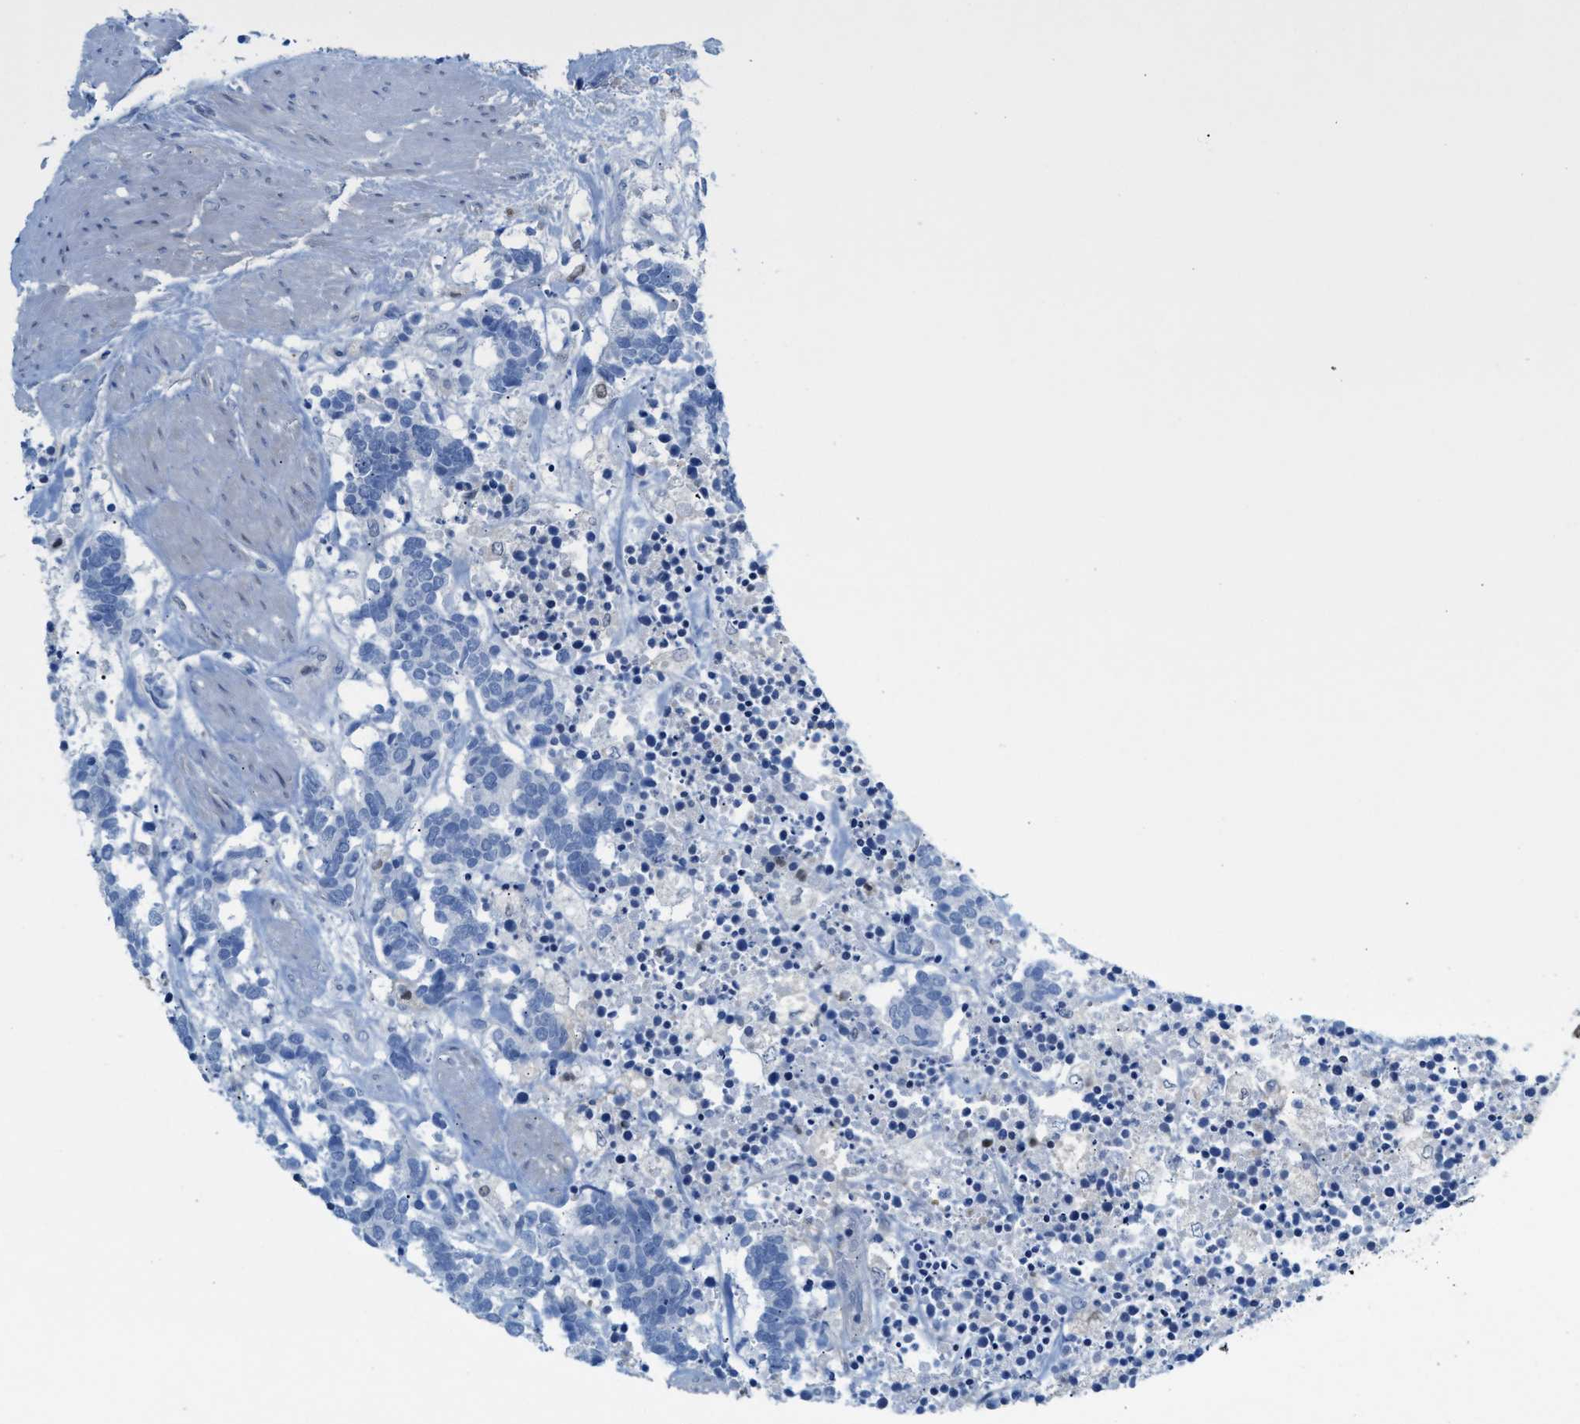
{"staining": {"intensity": "negative", "quantity": "none", "location": "none"}, "tissue": "carcinoid", "cell_type": "Tumor cells", "image_type": "cancer", "snomed": [{"axis": "morphology", "description": "Carcinoma, NOS"}, {"axis": "morphology", "description": "Carcinoid, malignant, NOS"}, {"axis": "topography", "description": "Urinary bladder"}], "caption": "The immunohistochemistry (IHC) photomicrograph has no significant expression in tumor cells of carcinoid tissue.", "gene": "PPM1D", "patient": {"sex": "male", "age": 57}}